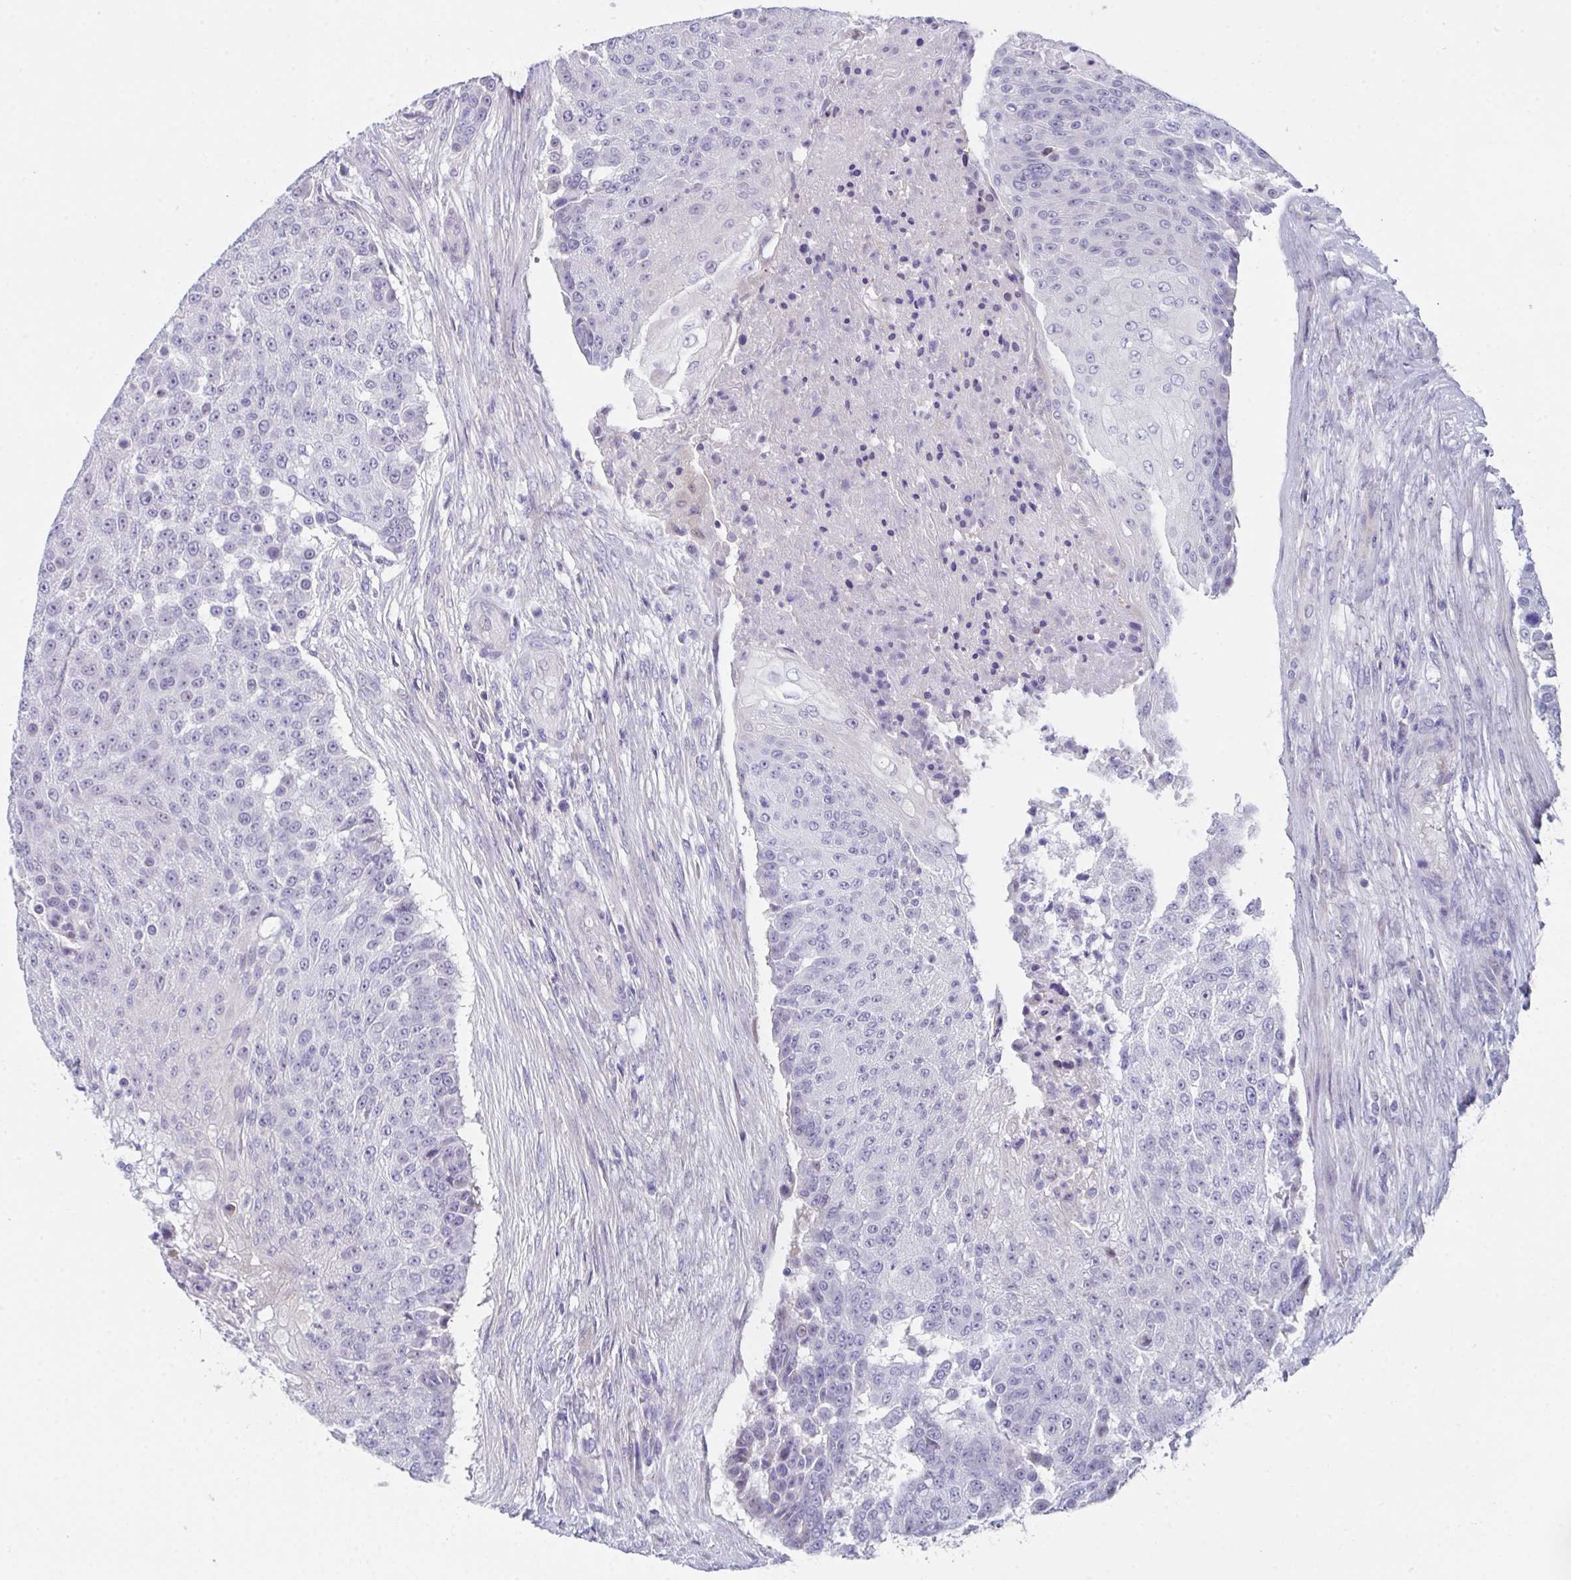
{"staining": {"intensity": "negative", "quantity": "none", "location": "none"}, "tissue": "urothelial cancer", "cell_type": "Tumor cells", "image_type": "cancer", "snomed": [{"axis": "morphology", "description": "Urothelial carcinoma, High grade"}, {"axis": "topography", "description": "Urinary bladder"}], "caption": "High-grade urothelial carcinoma was stained to show a protein in brown. There is no significant expression in tumor cells.", "gene": "FBXO47", "patient": {"sex": "female", "age": 63}}